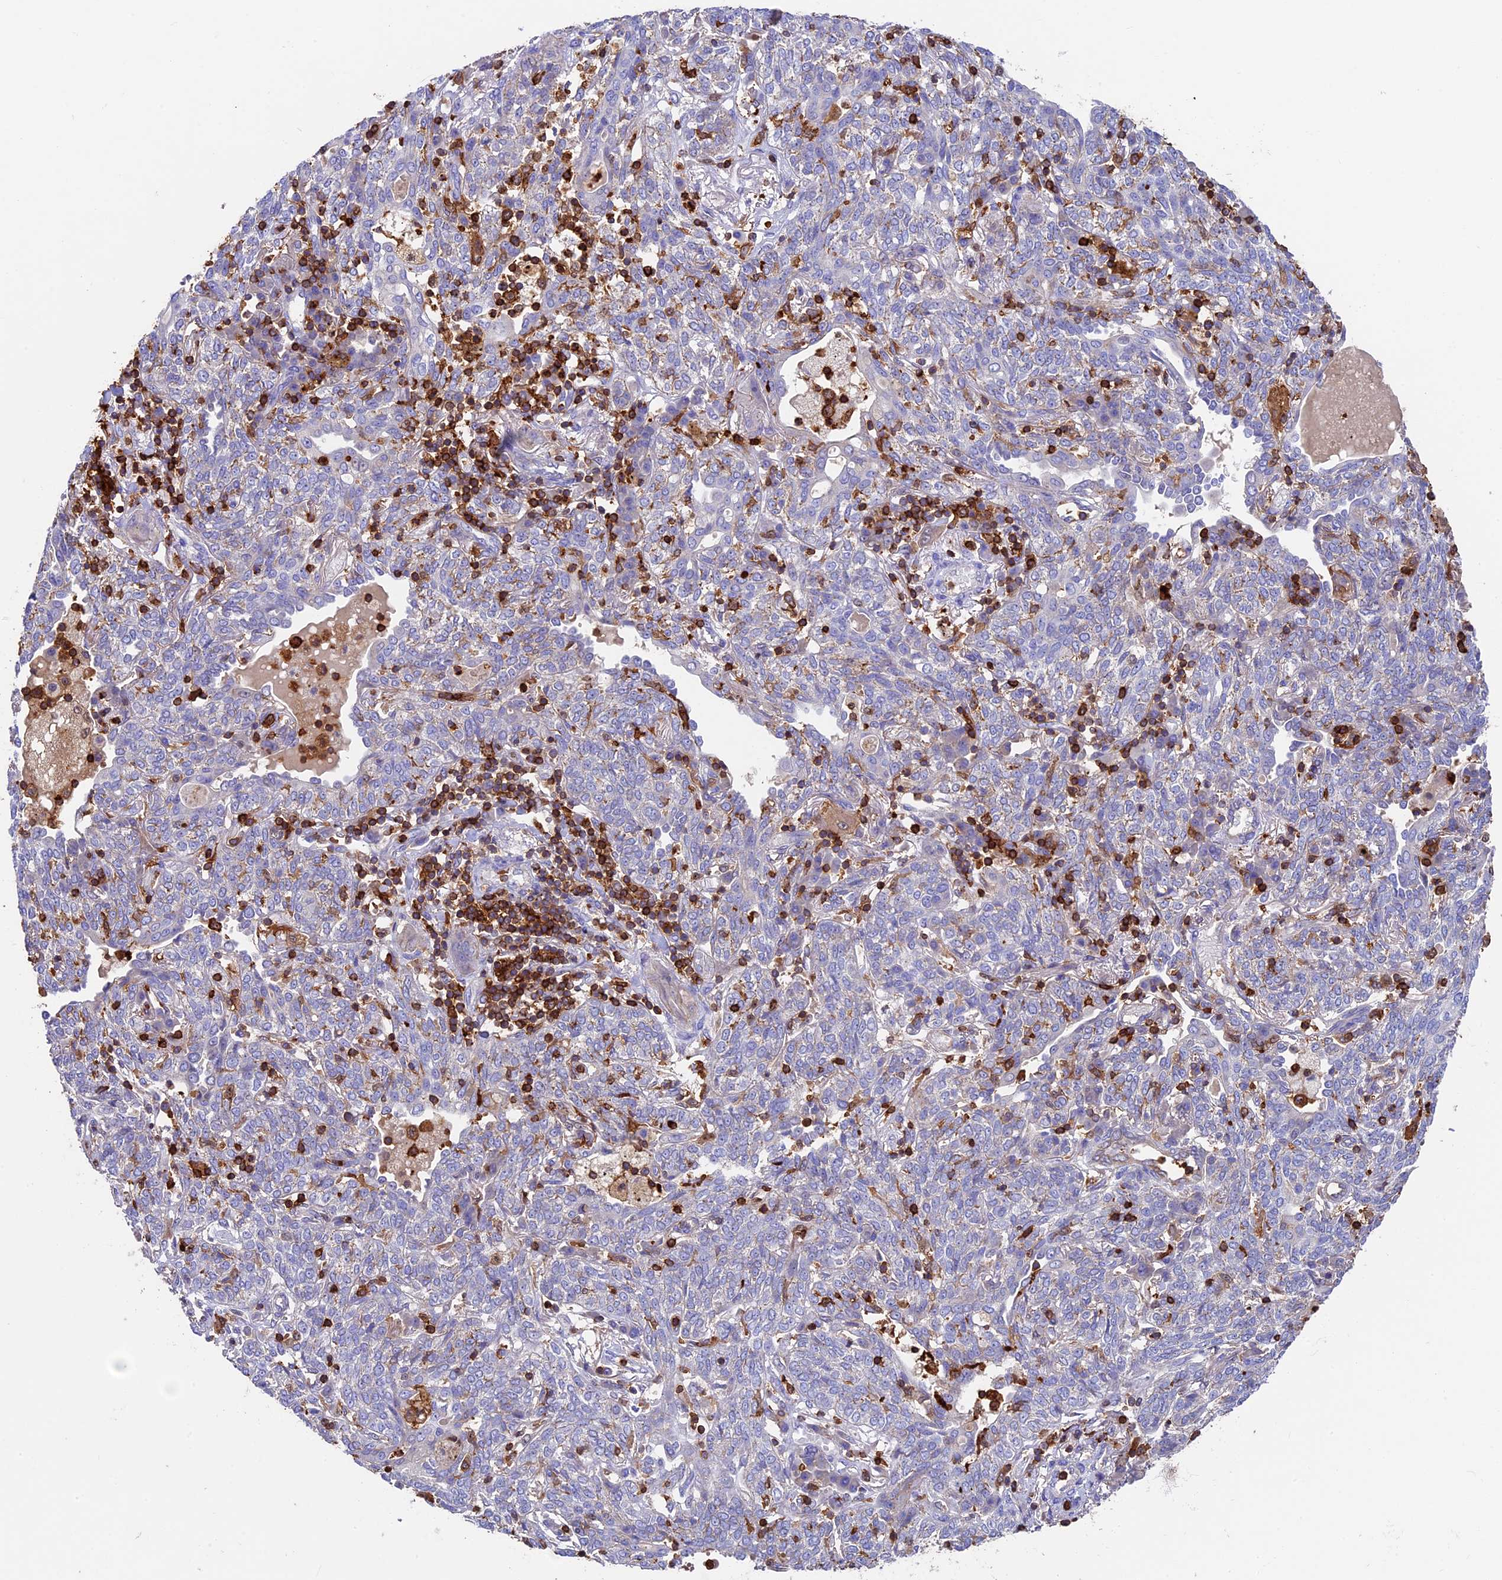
{"staining": {"intensity": "negative", "quantity": "none", "location": "none"}, "tissue": "lung cancer", "cell_type": "Tumor cells", "image_type": "cancer", "snomed": [{"axis": "morphology", "description": "Squamous cell carcinoma, NOS"}, {"axis": "topography", "description": "Lung"}], "caption": "Immunohistochemistry photomicrograph of neoplastic tissue: human lung cancer stained with DAB displays no significant protein expression in tumor cells. Brightfield microscopy of IHC stained with DAB (3,3'-diaminobenzidine) (brown) and hematoxylin (blue), captured at high magnification.", "gene": "ADAT1", "patient": {"sex": "female", "age": 70}}